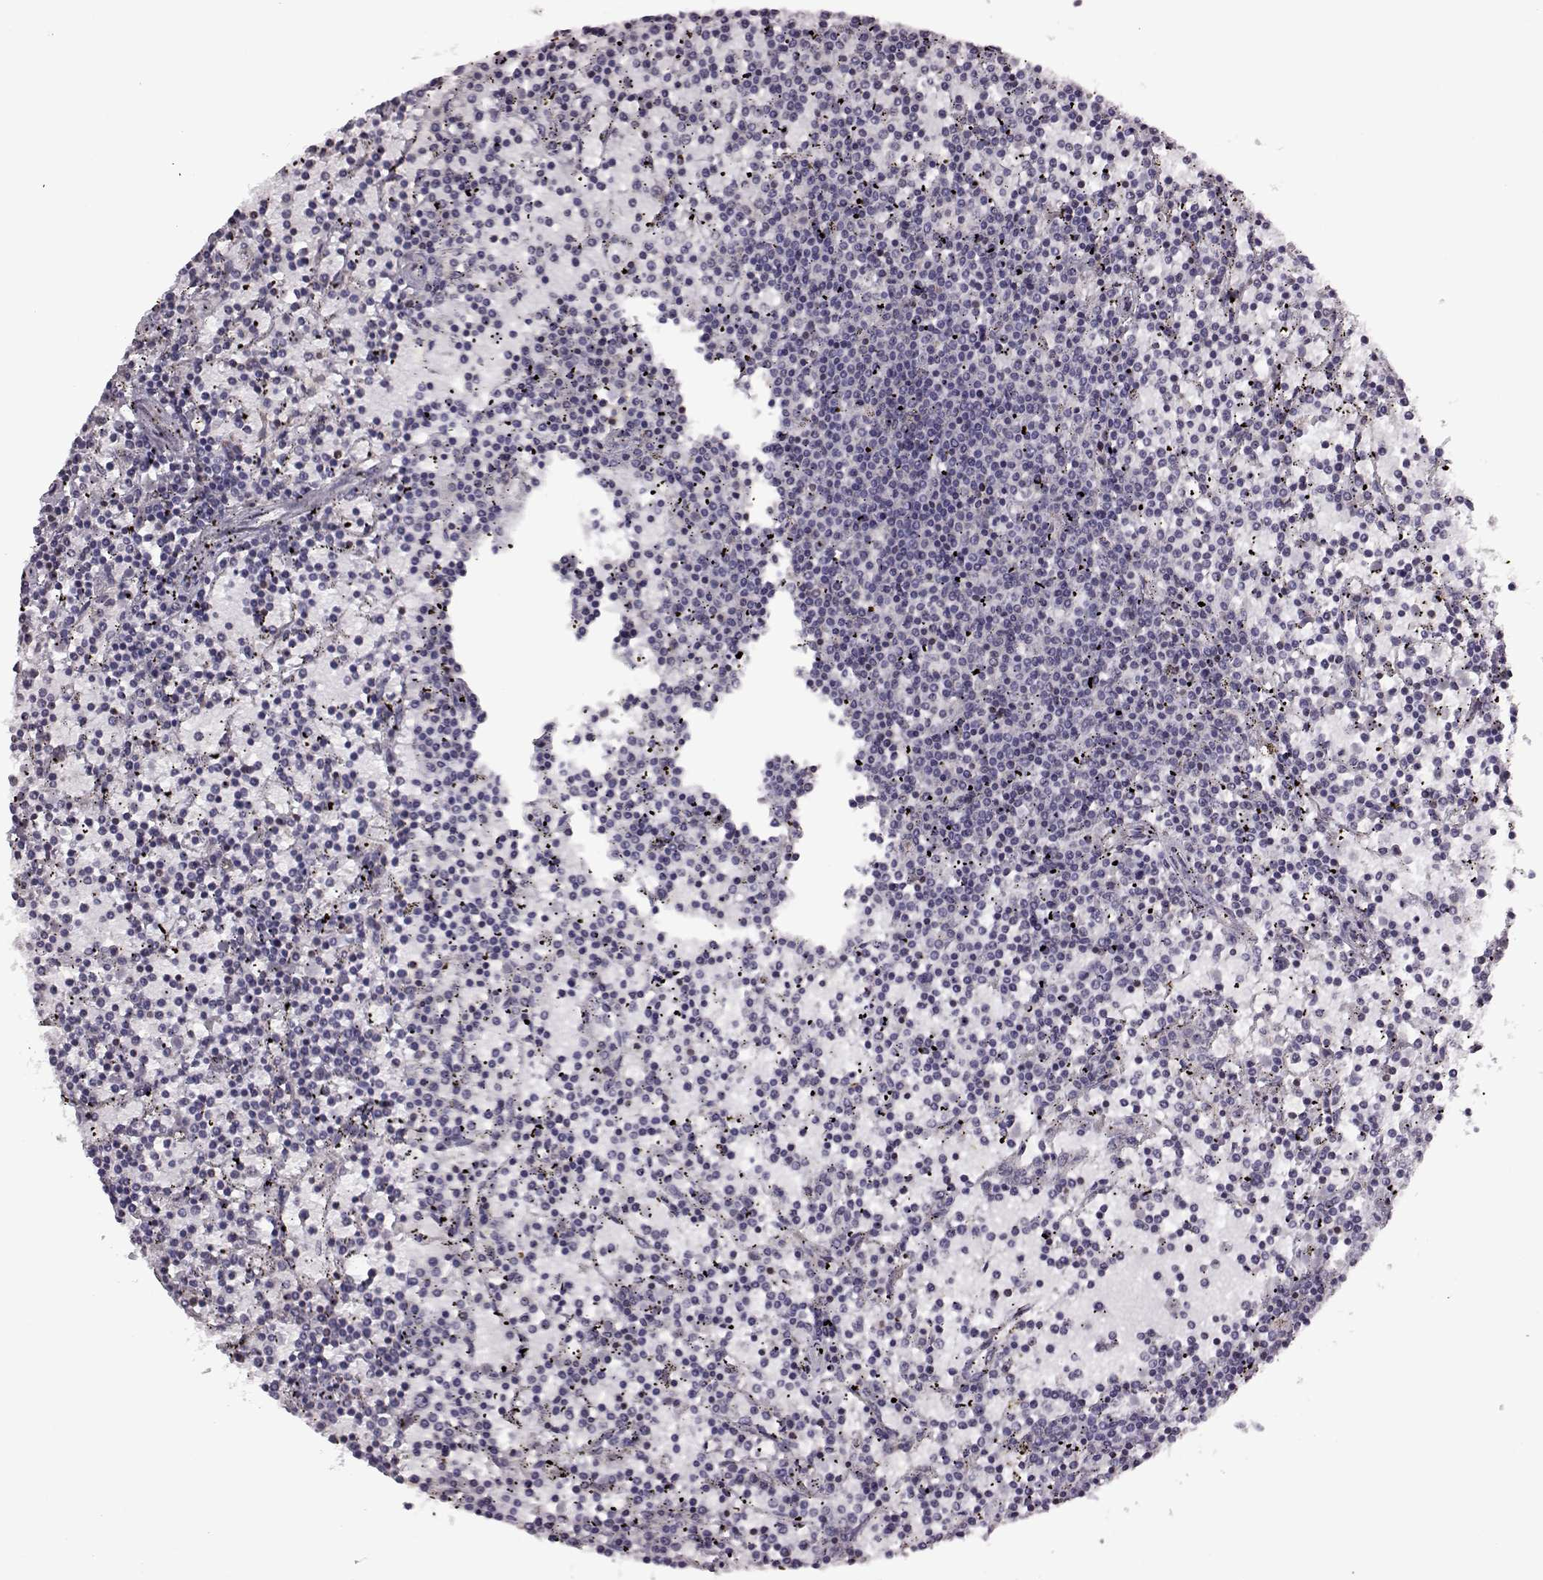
{"staining": {"intensity": "negative", "quantity": "none", "location": "none"}, "tissue": "lymphoma", "cell_type": "Tumor cells", "image_type": "cancer", "snomed": [{"axis": "morphology", "description": "Malignant lymphoma, non-Hodgkin's type, Low grade"}, {"axis": "topography", "description": "Spleen"}], "caption": "Human low-grade malignant lymphoma, non-Hodgkin's type stained for a protein using IHC demonstrates no staining in tumor cells.", "gene": "CDC42SE1", "patient": {"sex": "female", "age": 77}}